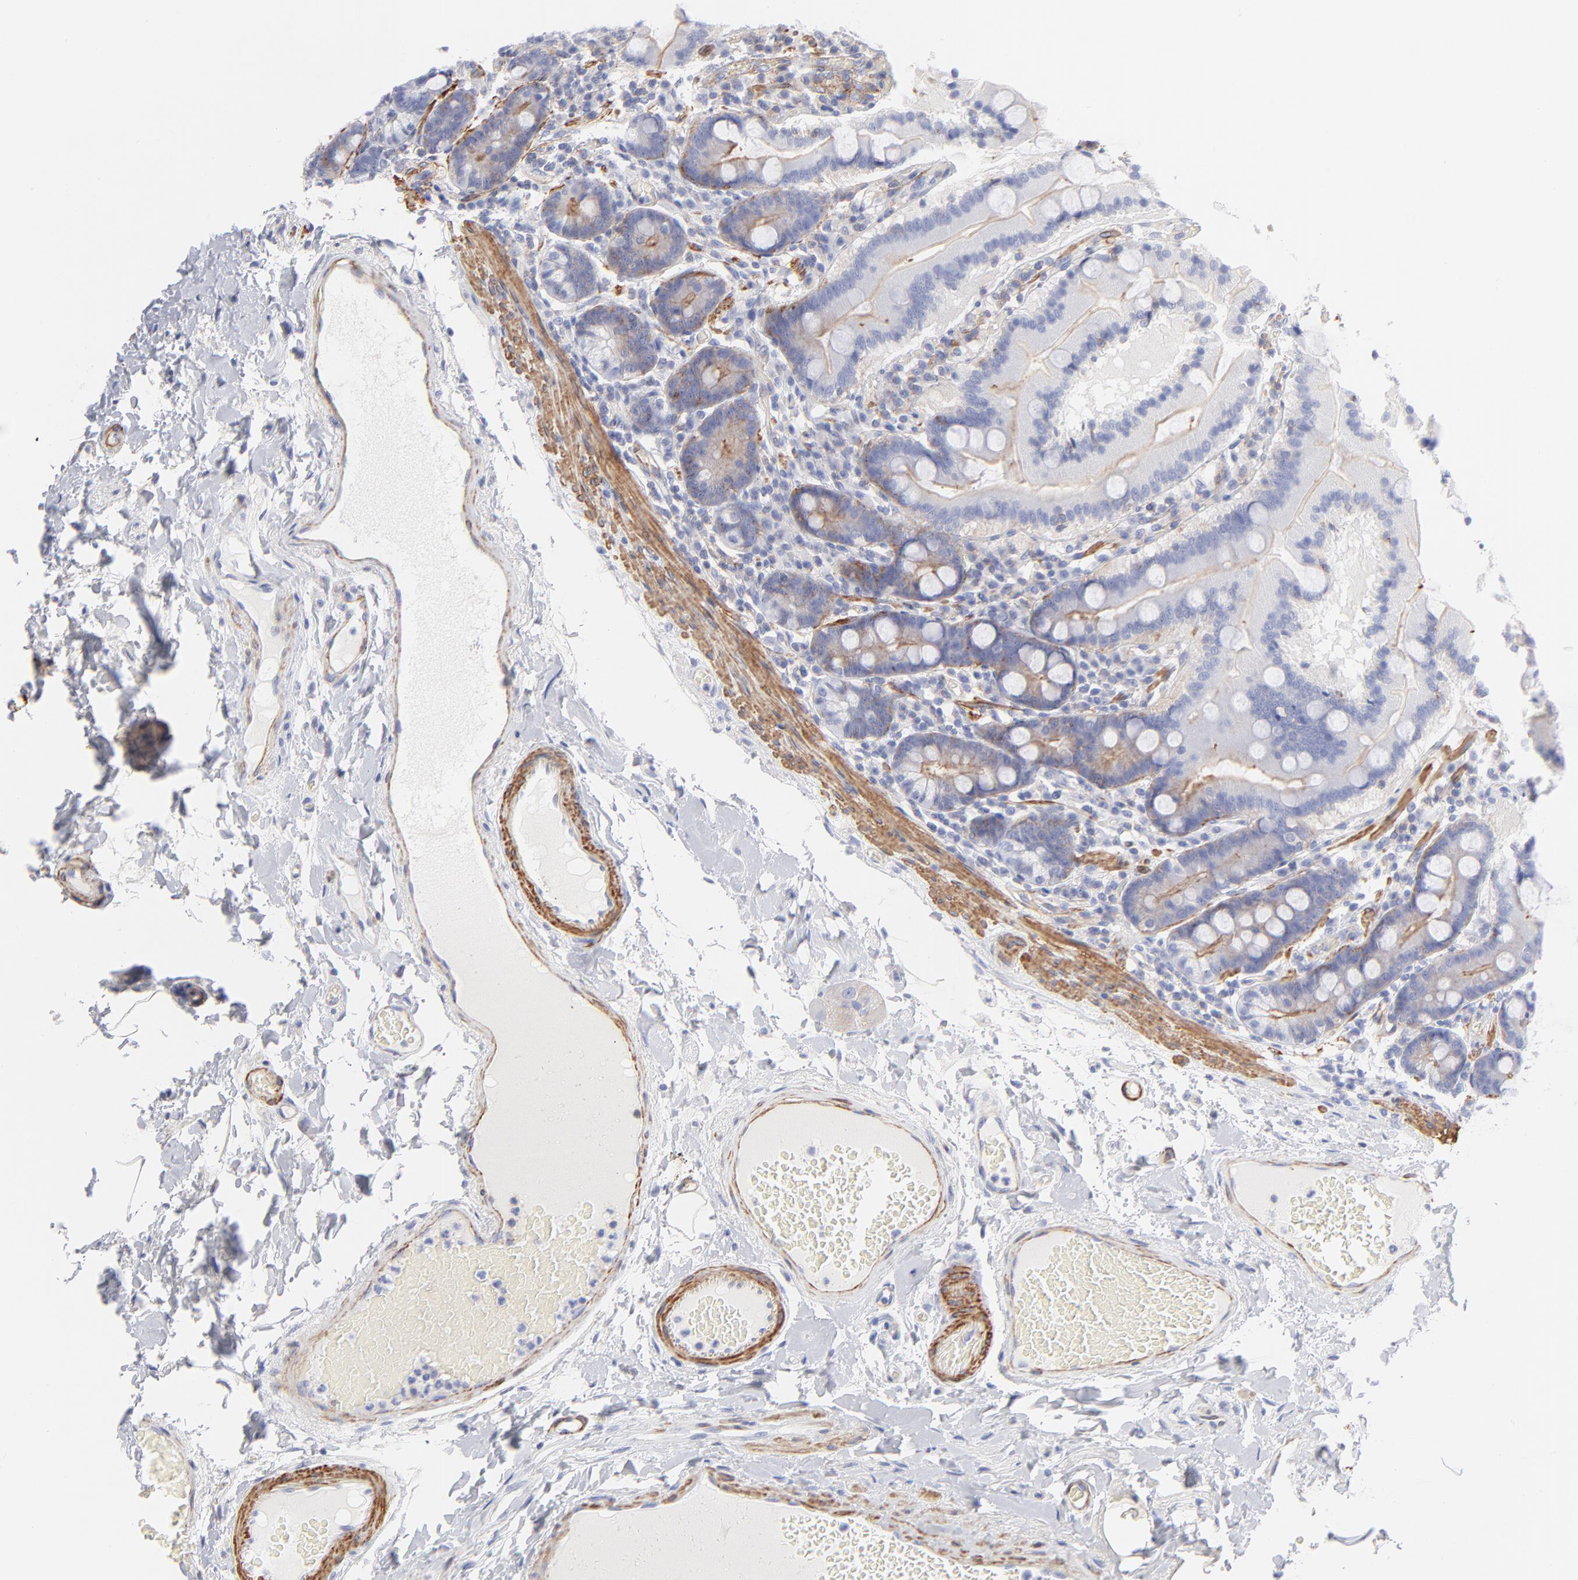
{"staining": {"intensity": "moderate", "quantity": "25%-75%", "location": "cytoplasmic/membranous"}, "tissue": "duodenum", "cell_type": "Glandular cells", "image_type": "normal", "snomed": [{"axis": "morphology", "description": "Normal tissue, NOS"}, {"axis": "topography", "description": "Duodenum"}], "caption": "DAB immunohistochemical staining of normal human duodenum displays moderate cytoplasmic/membranous protein staining in about 25%-75% of glandular cells.", "gene": "ACTA2", "patient": {"sex": "female", "age": 64}}